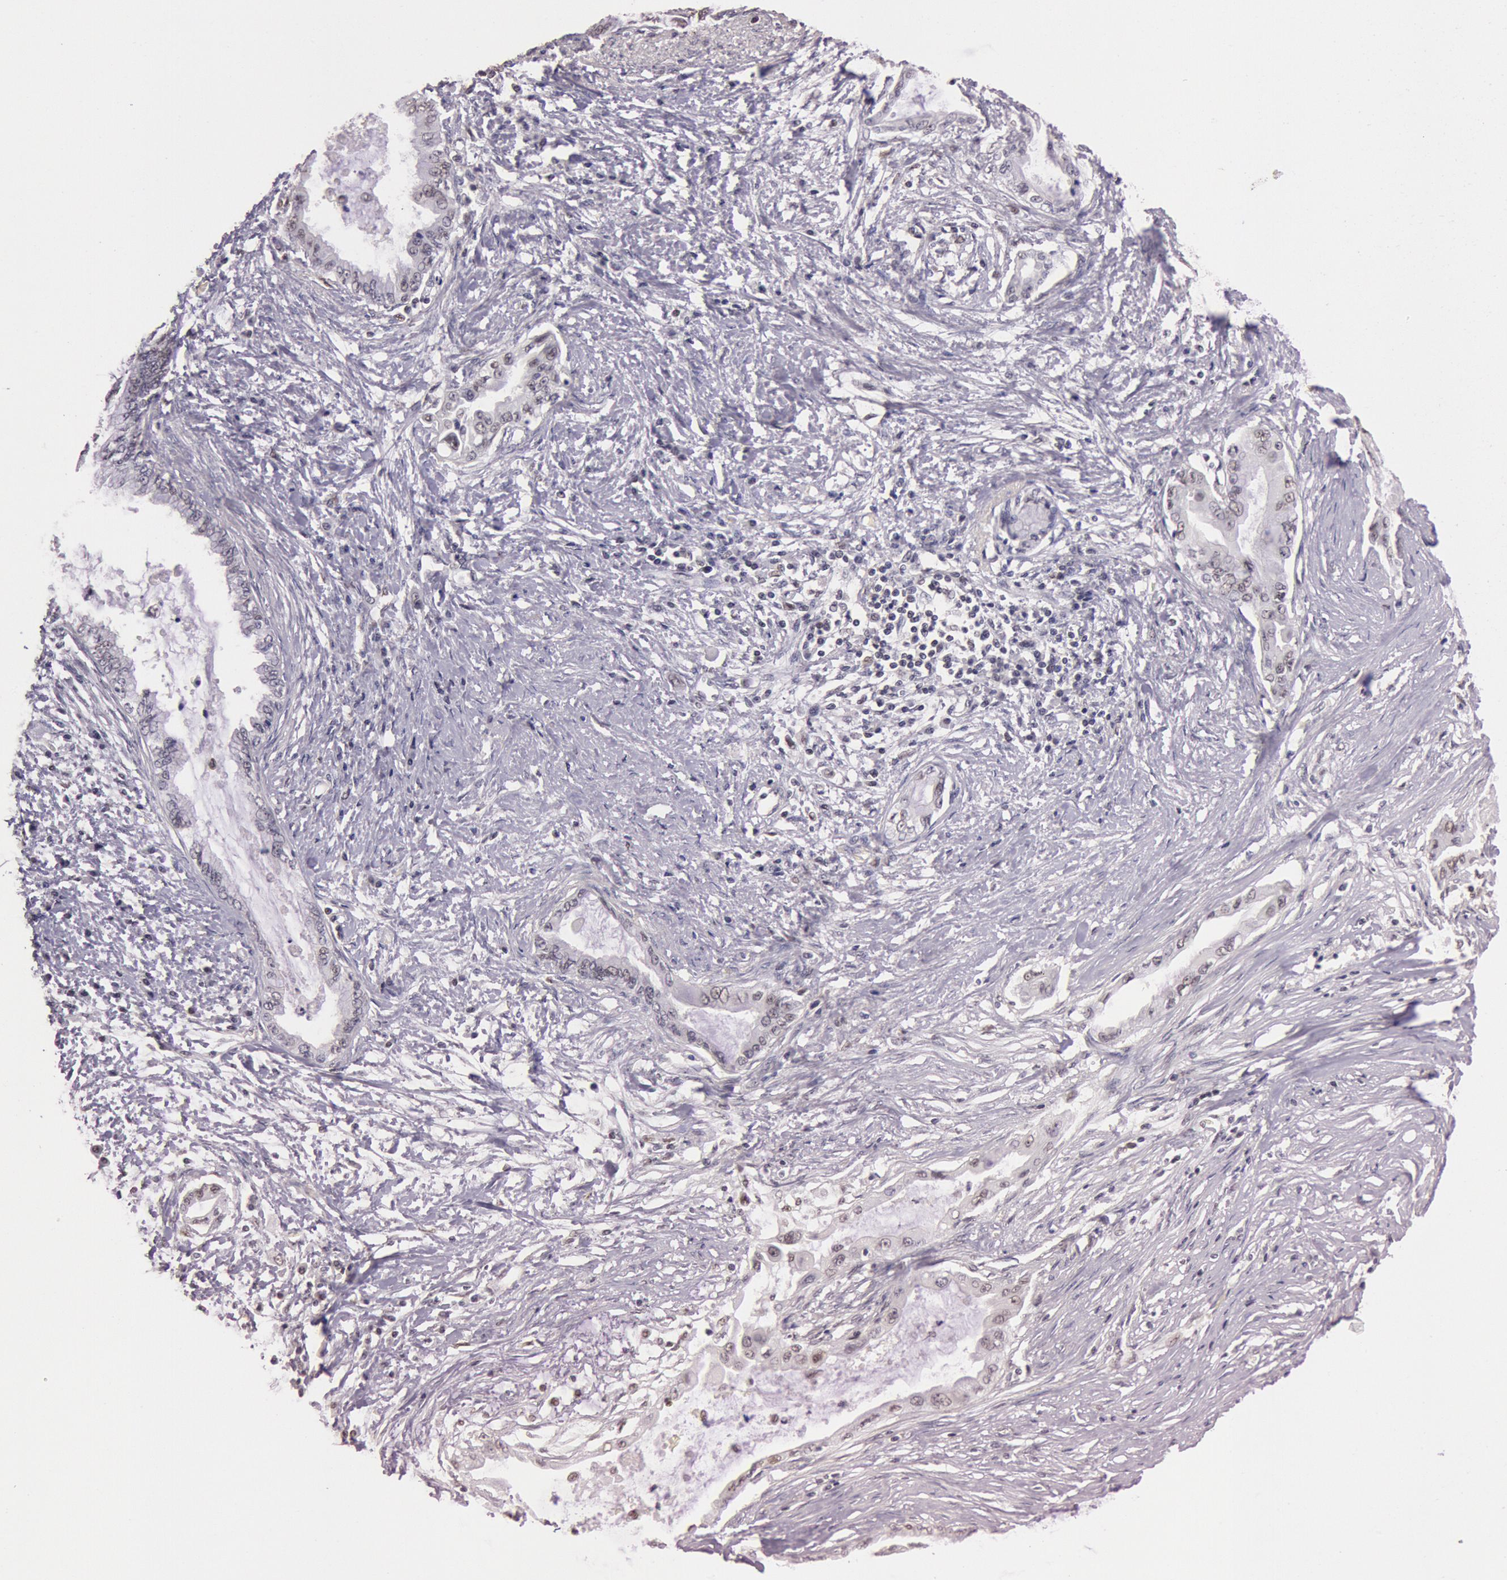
{"staining": {"intensity": "weak", "quantity": "<25%", "location": "nuclear"}, "tissue": "pancreatic cancer", "cell_type": "Tumor cells", "image_type": "cancer", "snomed": [{"axis": "morphology", "description": "Adenocarcinoma, NOS"}, {"axis": "topography", "description": "Pancreas"}], "caption": "The histopathology image displays no staining of tumor cells in pancreatic cancer (adenocarcinoma).", "gene": "TASL", "patient": {"sex": "female", "age": 64}}